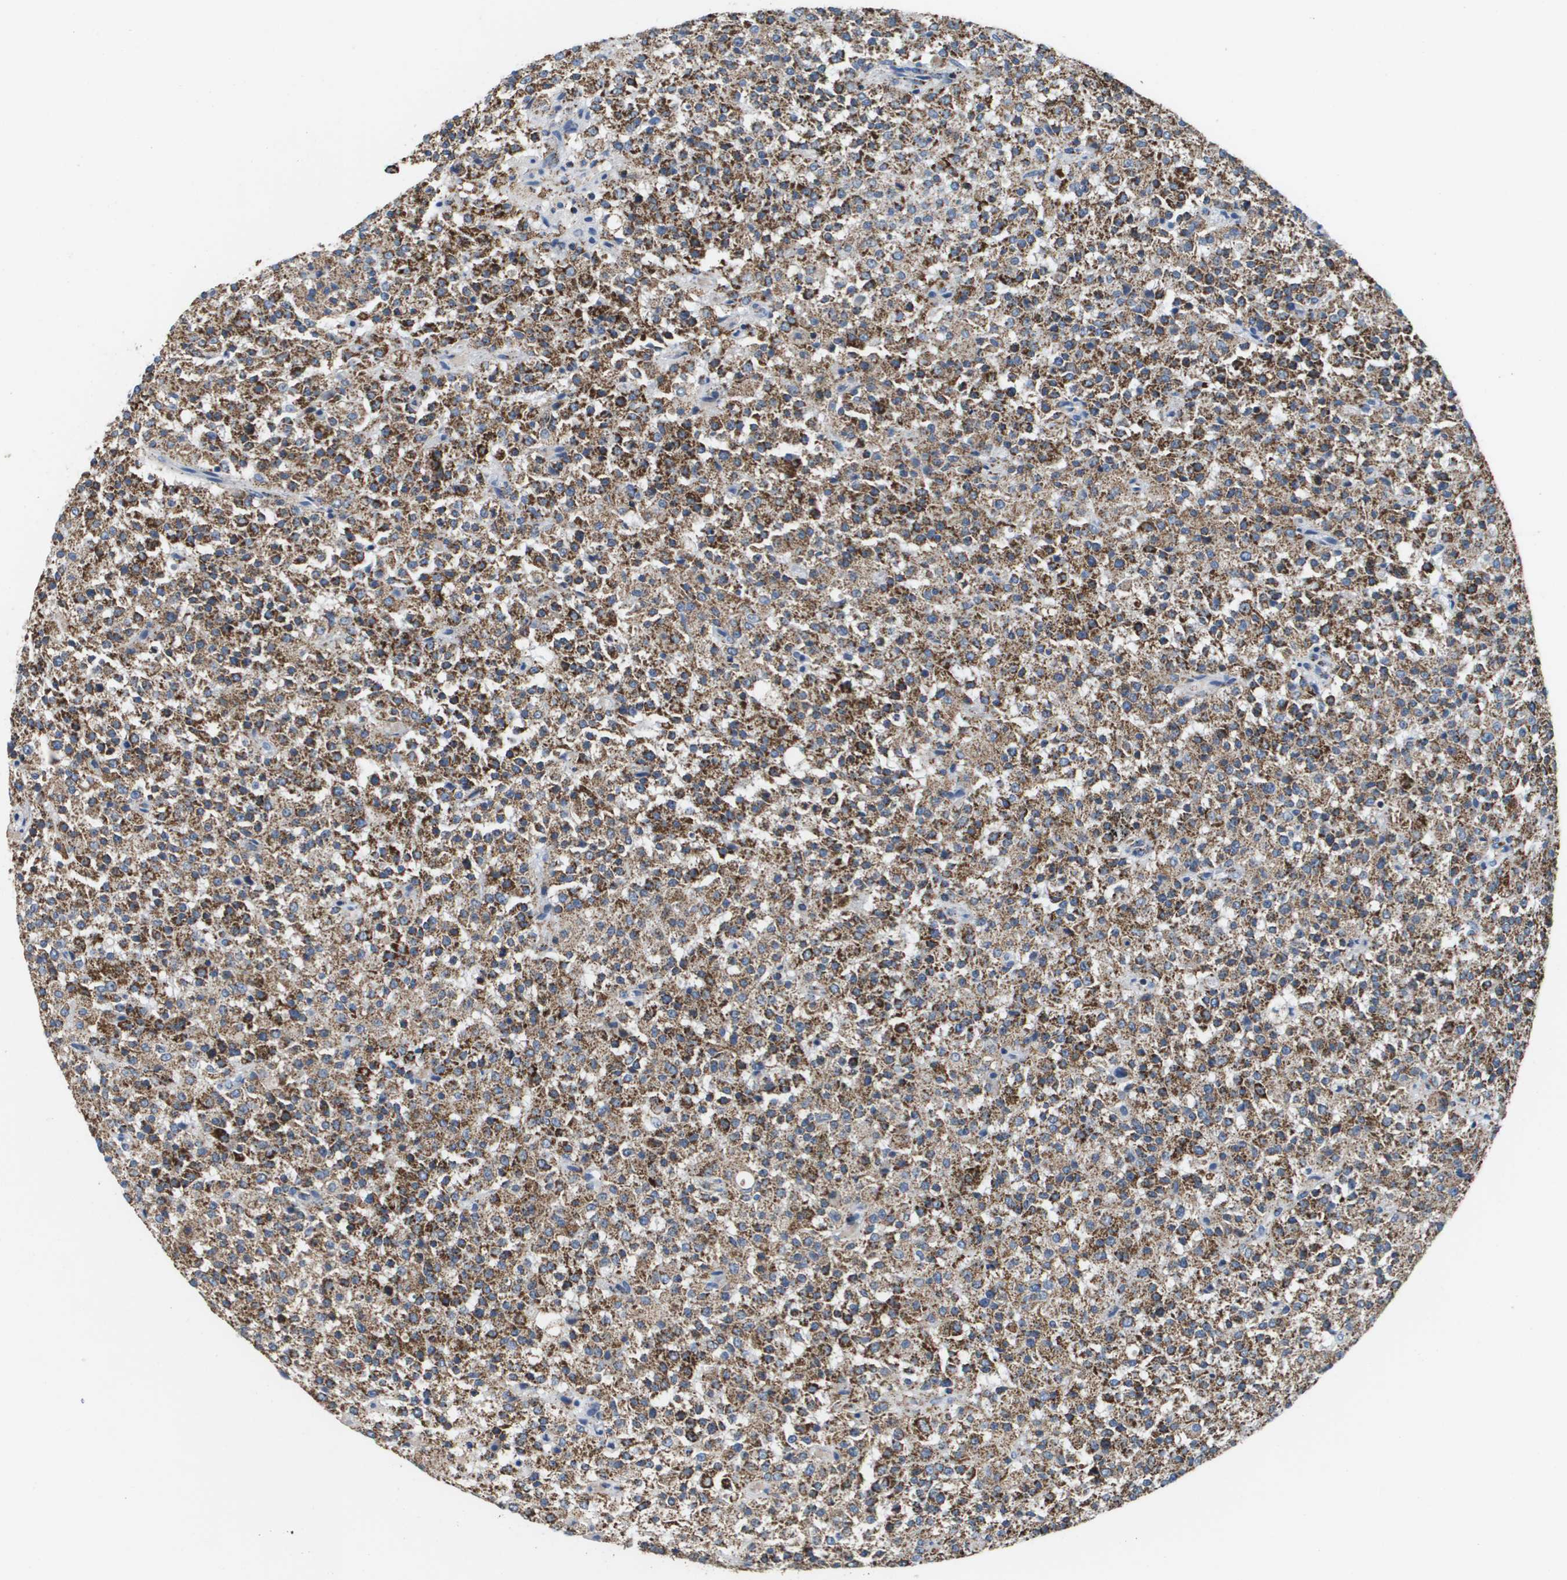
{"staining": {"intensity": "strong", "quantity": ">75%", "location": "cytoplasmic/membranous"}, "tissue": "testis cancer", "cell_type": "Tumor cells", "image_type": "cancer", "snomed": [{"axis": "morphology", "description": "Seminoma, NOS"}, {"axis": "topography", "description": "Testis"}], "caption": "Immunohistochemical staining of human testis cancer demonstrates high levels of strong cytoplasmic/membranous protein staining in approximately >75% of tumor cells. The protein is shown in brown color, while the nuclei are stained blue.", "gene": "ATP5F1B", "patient": {"sex": "male", "age": 59}}